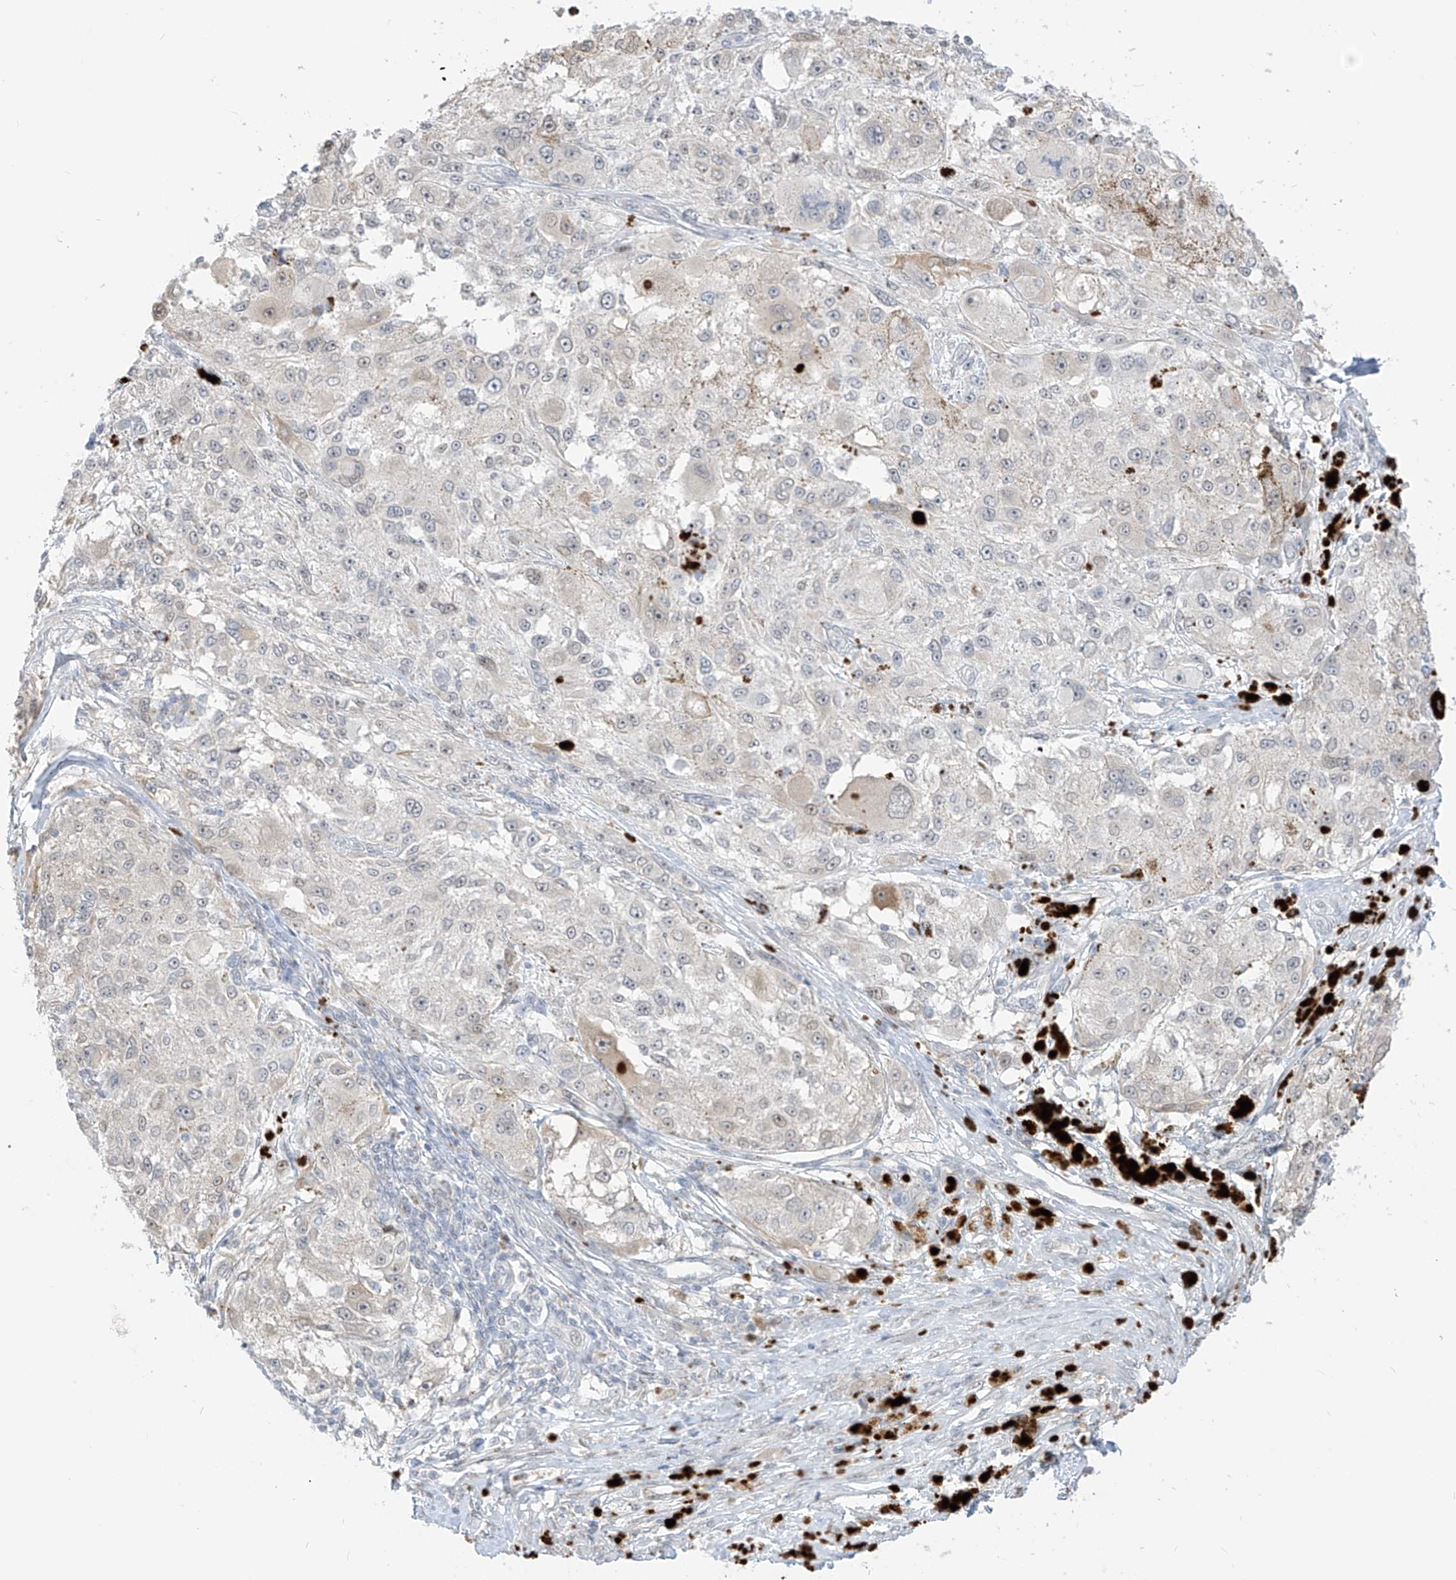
{"staining": {"intensity": "negative", "quantity": "none", "location": "none"}, "tissue": "melanoma", "cell_type": "Tumor cells", "image_type": "cancer", "snomed": [{"axis": "morphology", "description": "Necrosis, NOS"}, {"axis": "morphology", "description": "Malignant melanoma, NOS"}, {"axis": "topography", "description": "Skin"}], "caption": "Malignant melanoma was stained to show a protein in brown. There is no significant expression in tumor cells.", "gene": "ASPRV1", "patient": {"sex": "female", "age": 87}}